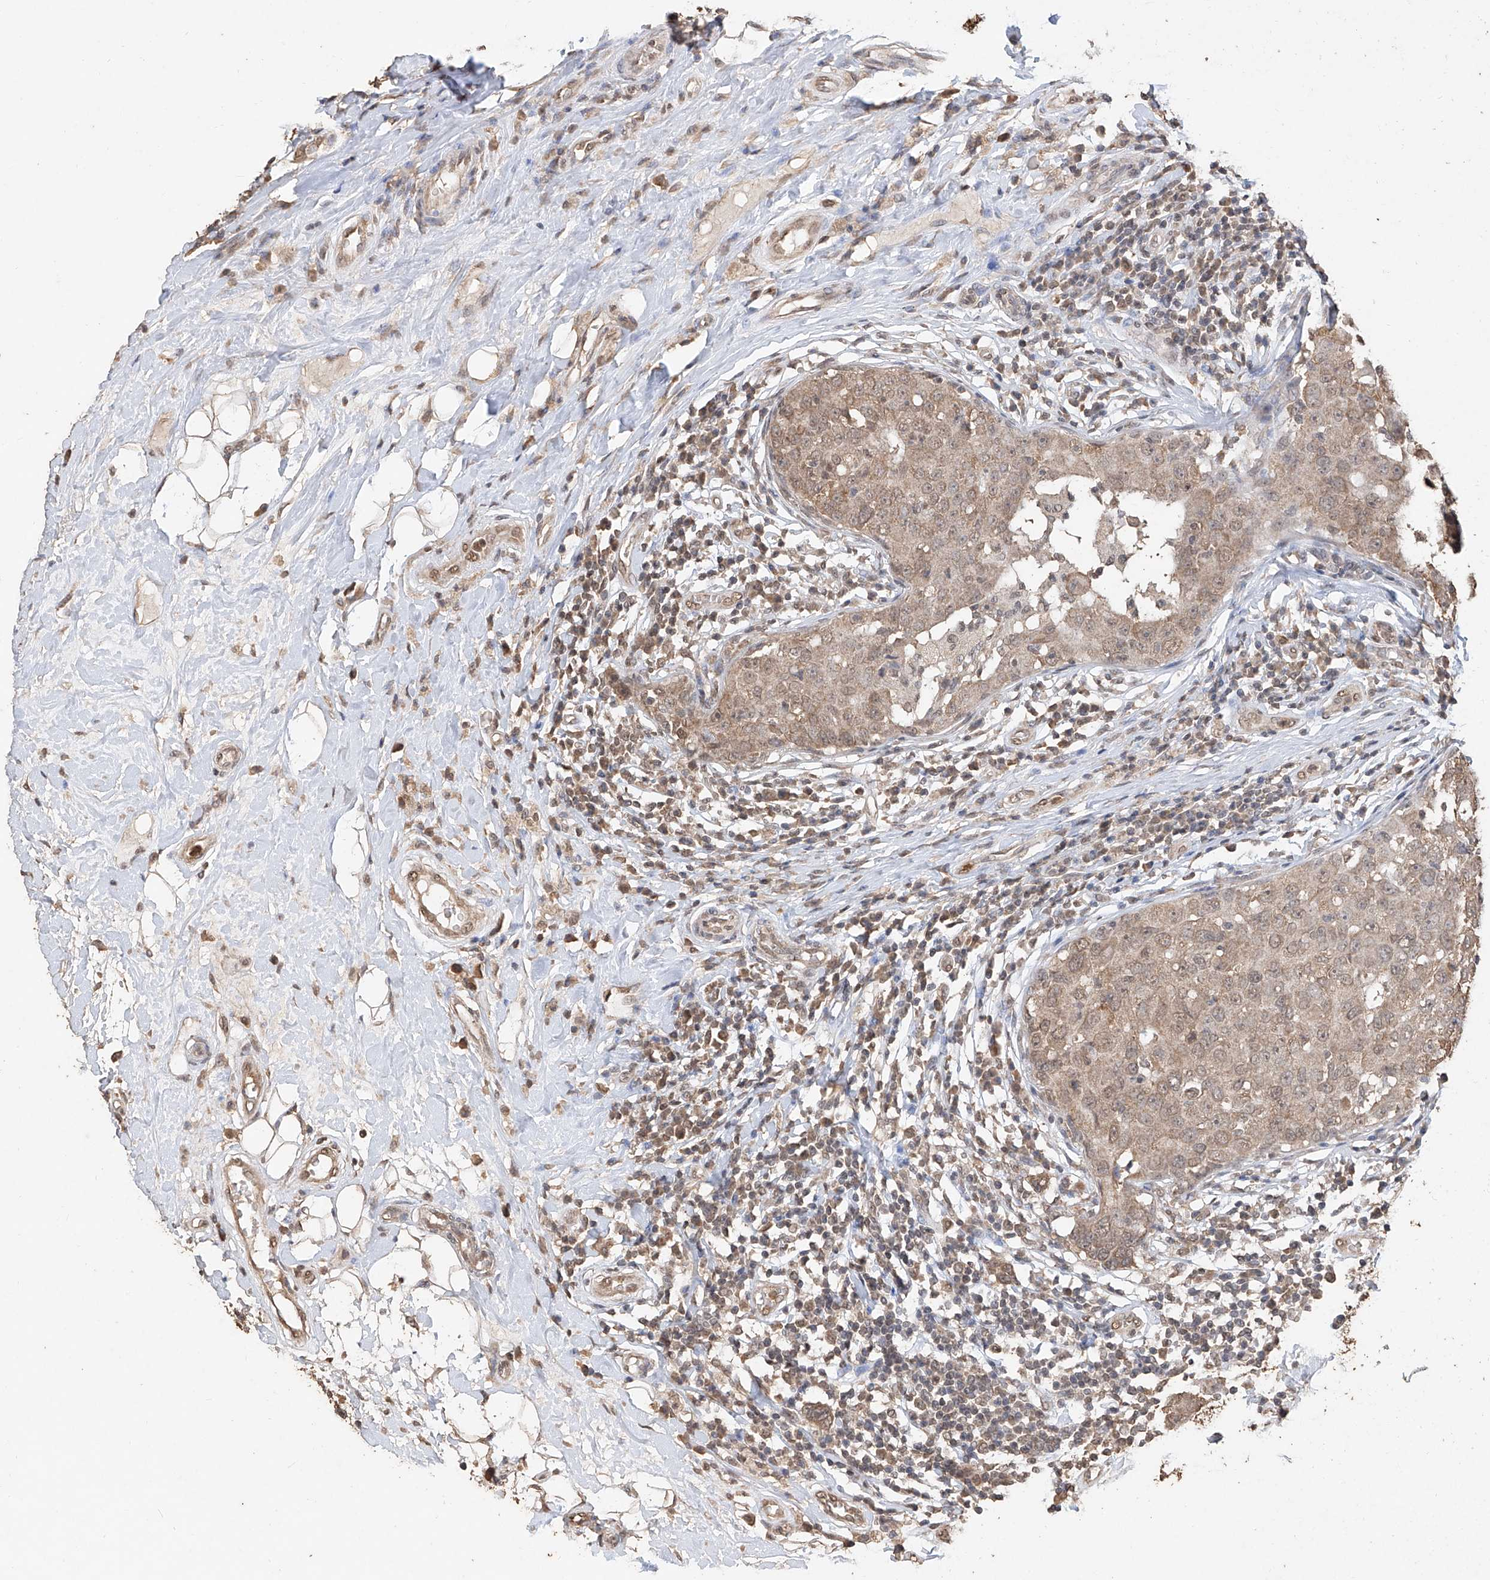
{"staining": {"intensity": "moderate", "quantity": ">75%", "location": "cytoplasmic/membranous,nuclear"}, "tissue": "breast cancer", "cell_type": "Tumor cells", "image_type": "cancer", "snomed": [{"axis": "morphology", "description": "Duct carcinoma"}, {"axis": "topography", "description": "Breast"}], "caption": "Human breast cancer (intraductal carcinoma) stained with a brown dye shows moderate cytoplasmic/membranous and nuclear positive staining in approximately >75% of tumor cells.", "gene": "ELOVL1", "patient": {"sex": "female", "age": 27}}